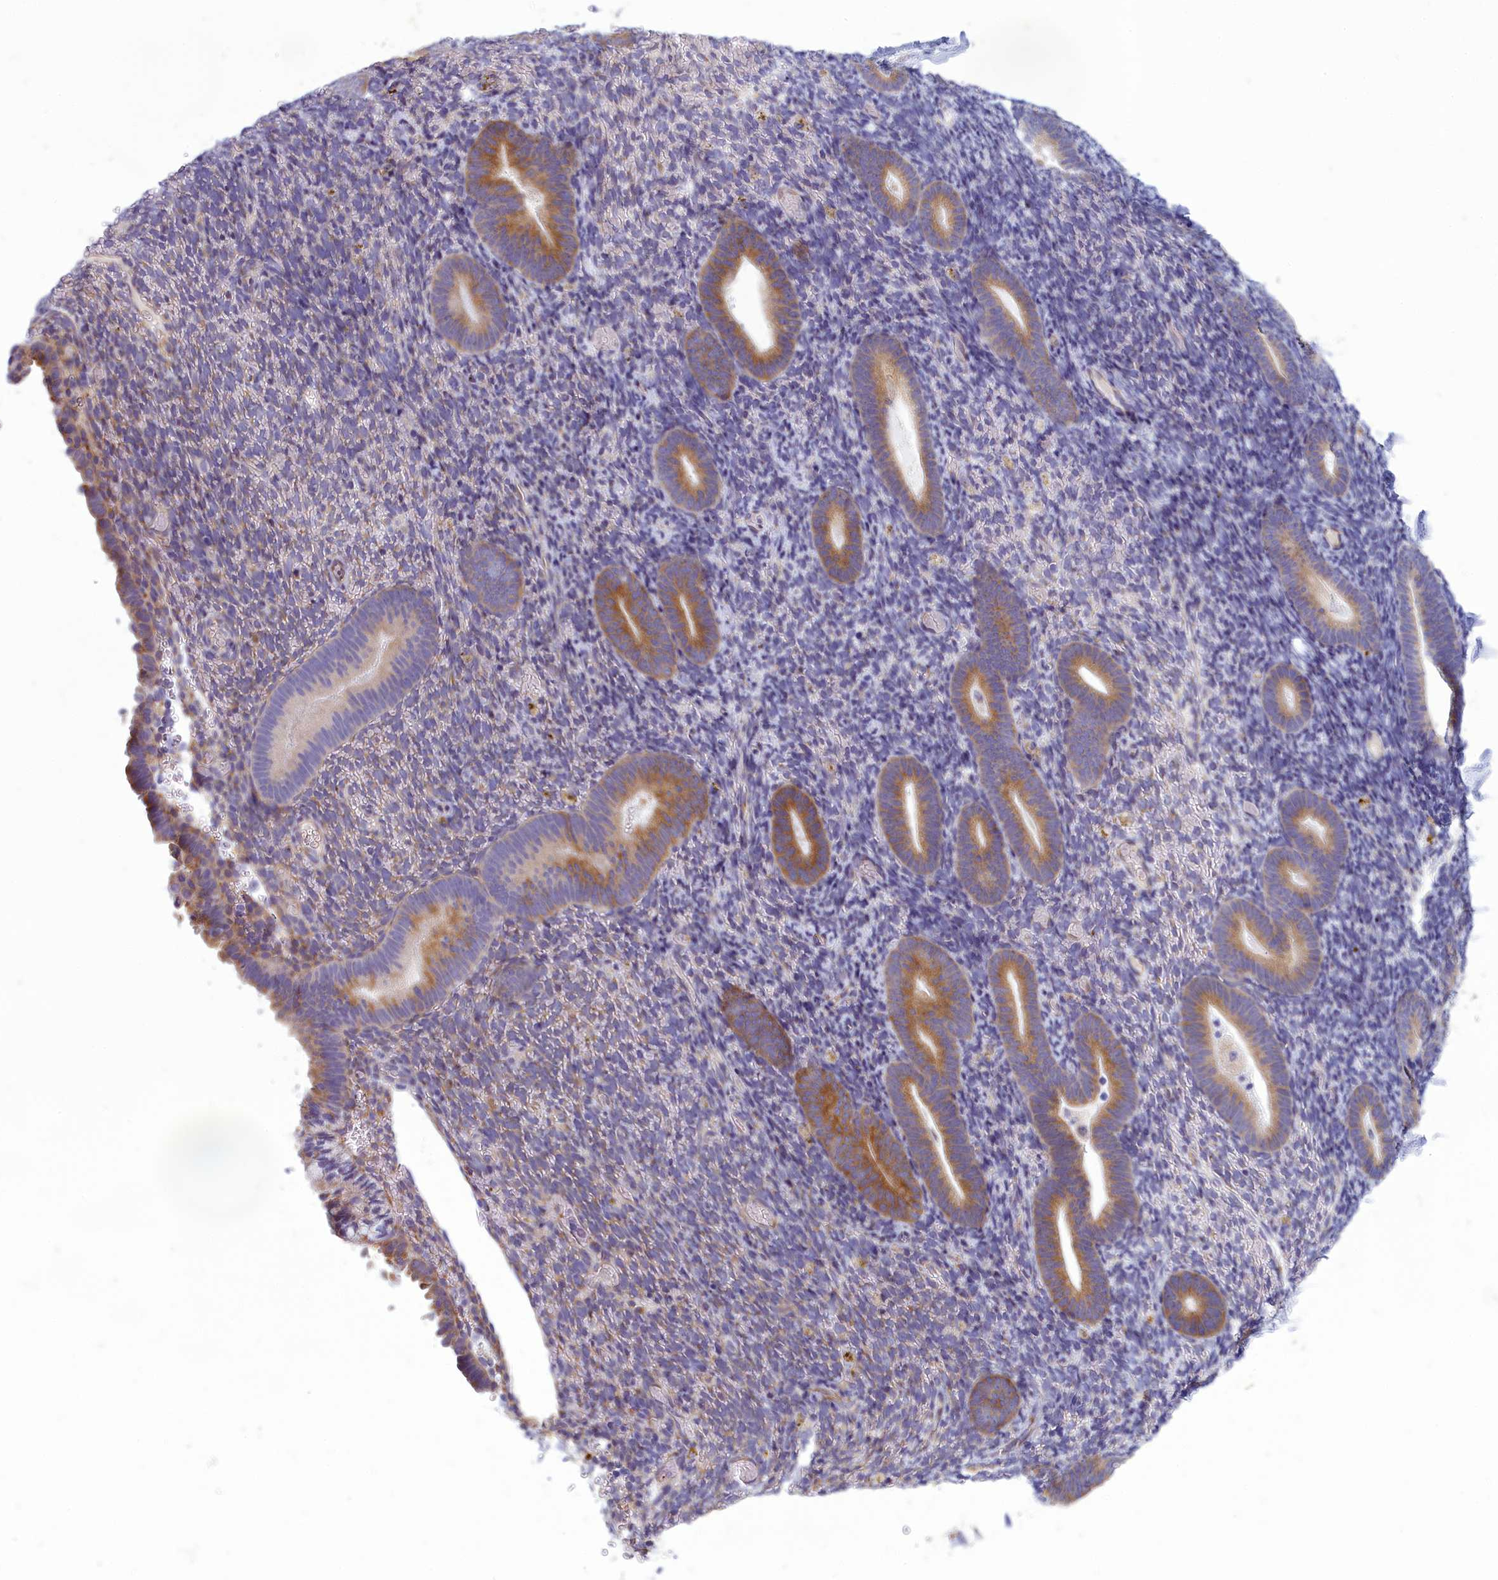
{"staining": {"intensity": "weak", "quantity": "<25%", "location": "cytoplasmic/membranous"}, "tissue": "endometrium", "cell_type": "Cells in endometrial stroma", "image_type": "normal", "snomed": [{"axis": "morphology", "description": "Normal tissue, NOS"}, {"axis": "topography", "description": "Endometrium"}], "caption": "The image exhibits no staining of cells in endometrial stroma in unremarkable endometrium.", "gene": "CENATAC", "patient": {"sex": "female", "age": 51}}